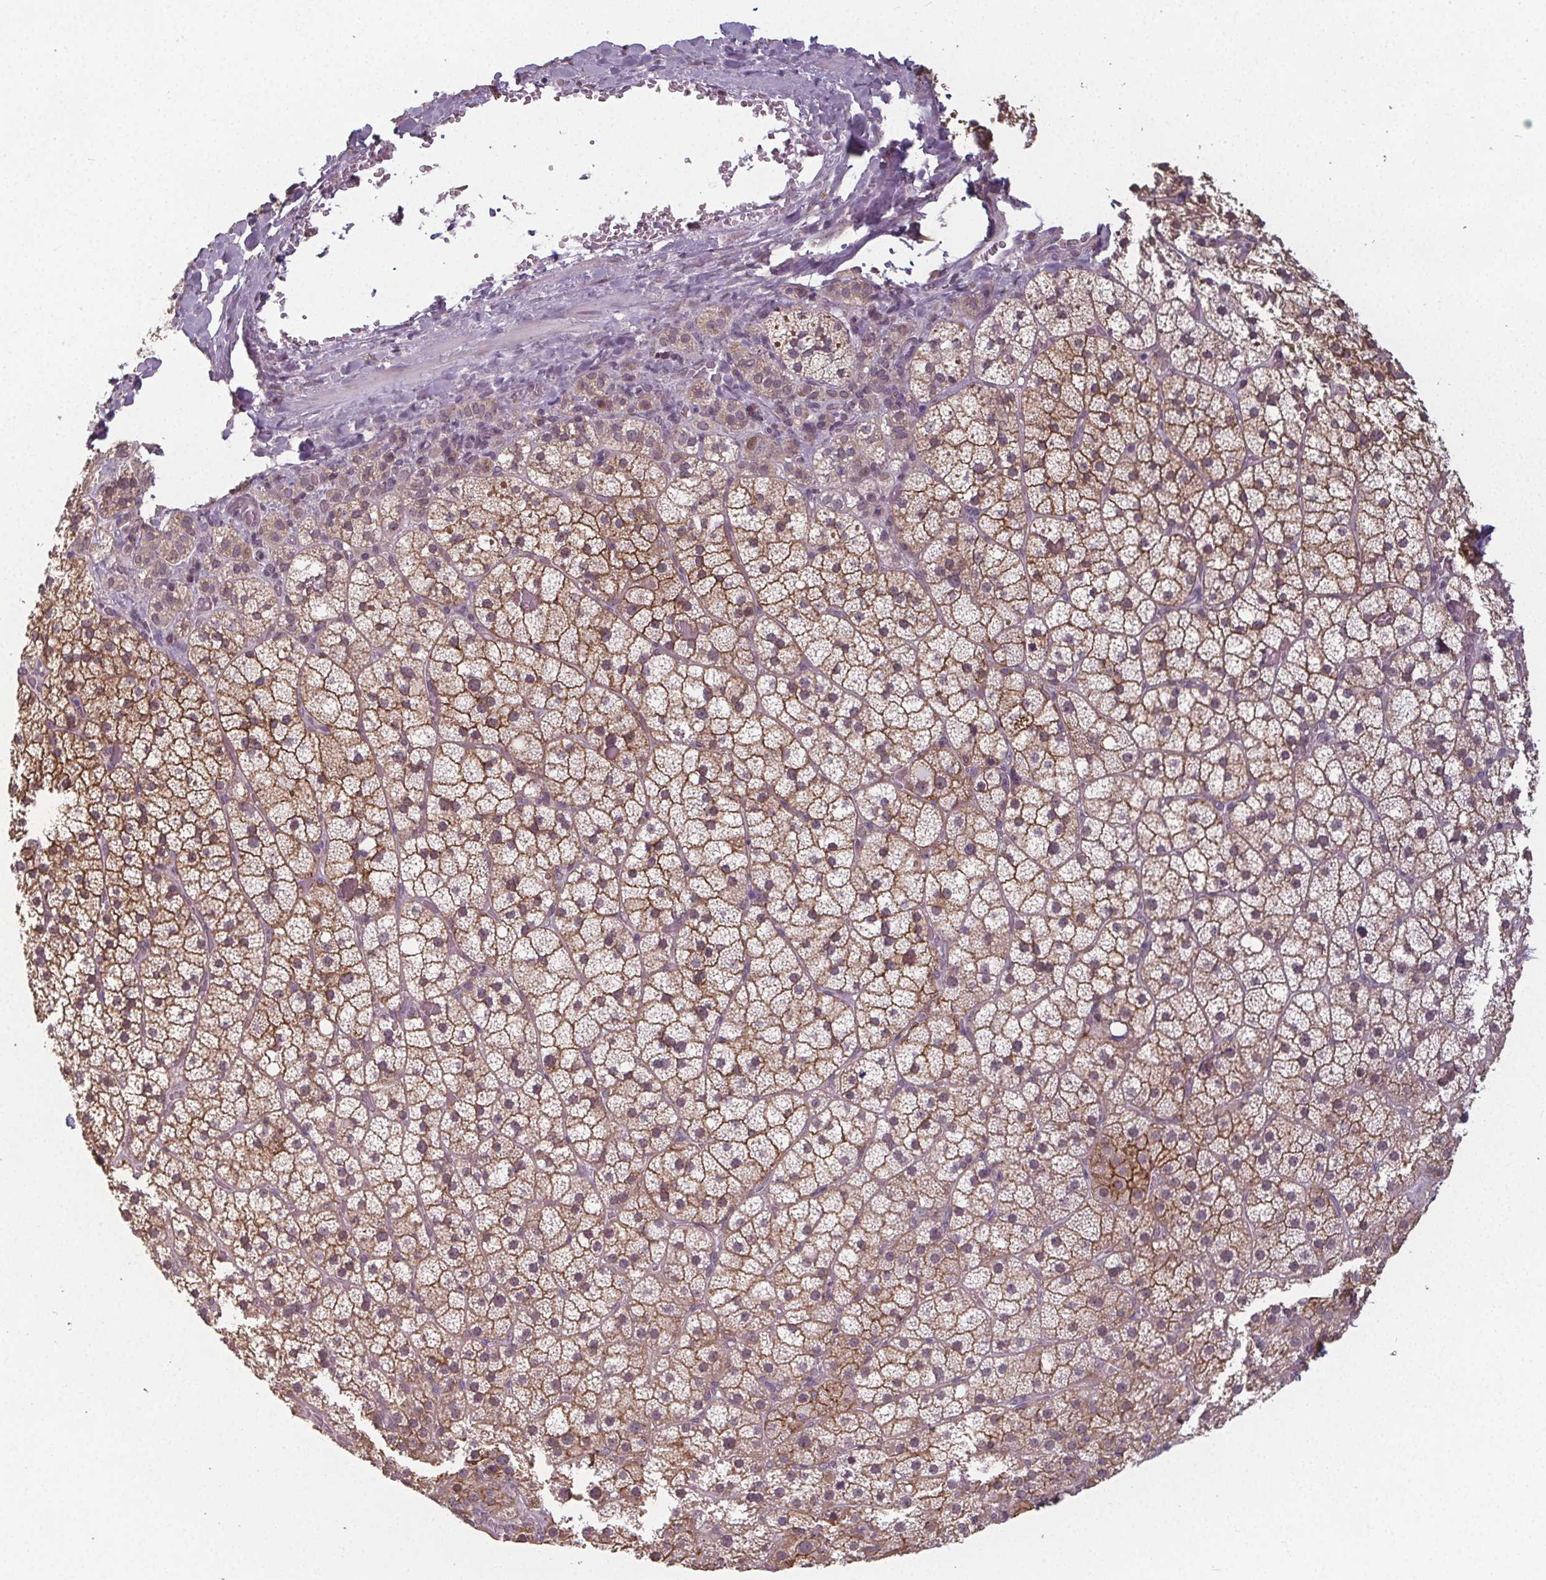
{"staining": {"intensity": "moderate", "quantity": ">75%", "location": "cytoplasmic/membranous"}, "tissue": "adrenal gland", "cell_type": "Glandular cells", "image_type": "normal", "snomed": [{"axis": "morphology", "description": "Normal tissue, NOS"}, {"axis": "topography", "description": "Adrenal gland"}], "caption": "The photomicrograph displays staining of benign adrenal gland, revealing moderate cytoplasmic/membranous protein staining (brown color) within glandular cells. The protein of interest is stained brown, and the nuclei are stained in blue (DAB (3,3'-diaminobenzidine) IHC with brightfield microscopy, high magnification).", "gene": "SLC26A2", "patient": {"sex": "male", "age": 53}}